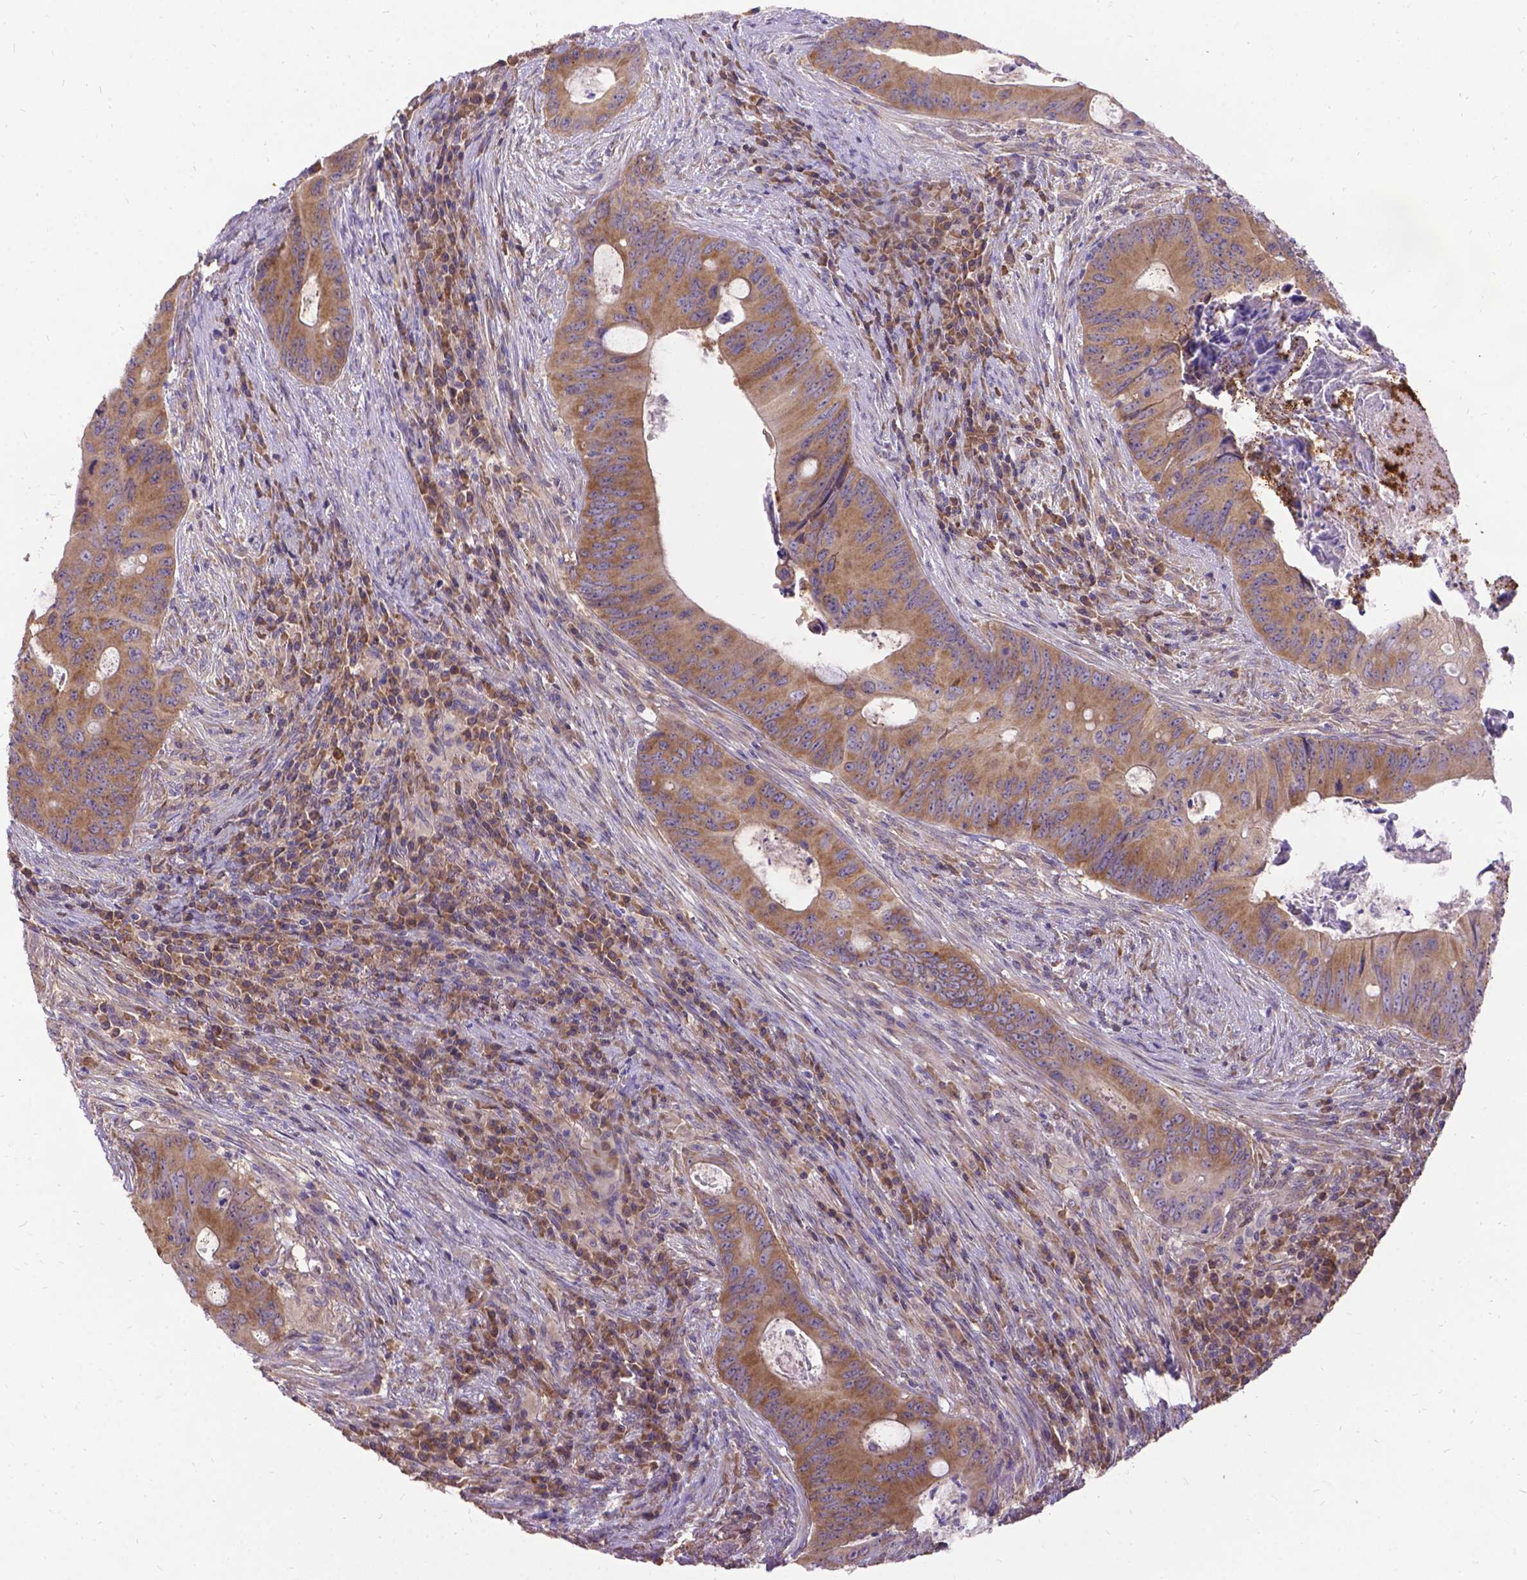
{"staining": {"intensity": "moderate", "quantity": ">75%", "location": "cytoplasmic/membranous"}, "tissue": "colorectal cancer", "cell_type": "Tumor cells", "image_type": "cancer", "snomed": [{"axis": "morphology", "description": "Adenocarcinoma, NOS"}, {"axis": "topography", "description": "Colon"}], "caption": "DAB (3,3'-diaminobenzidine) immunohistochemical staining of human colorectal cancer exhibits moderate cytoplasmic/membranous protein staining in approximately >75% of tumor cells.", "gene": "DENND6A", "patient": {"sex": "female", "age": 74}}